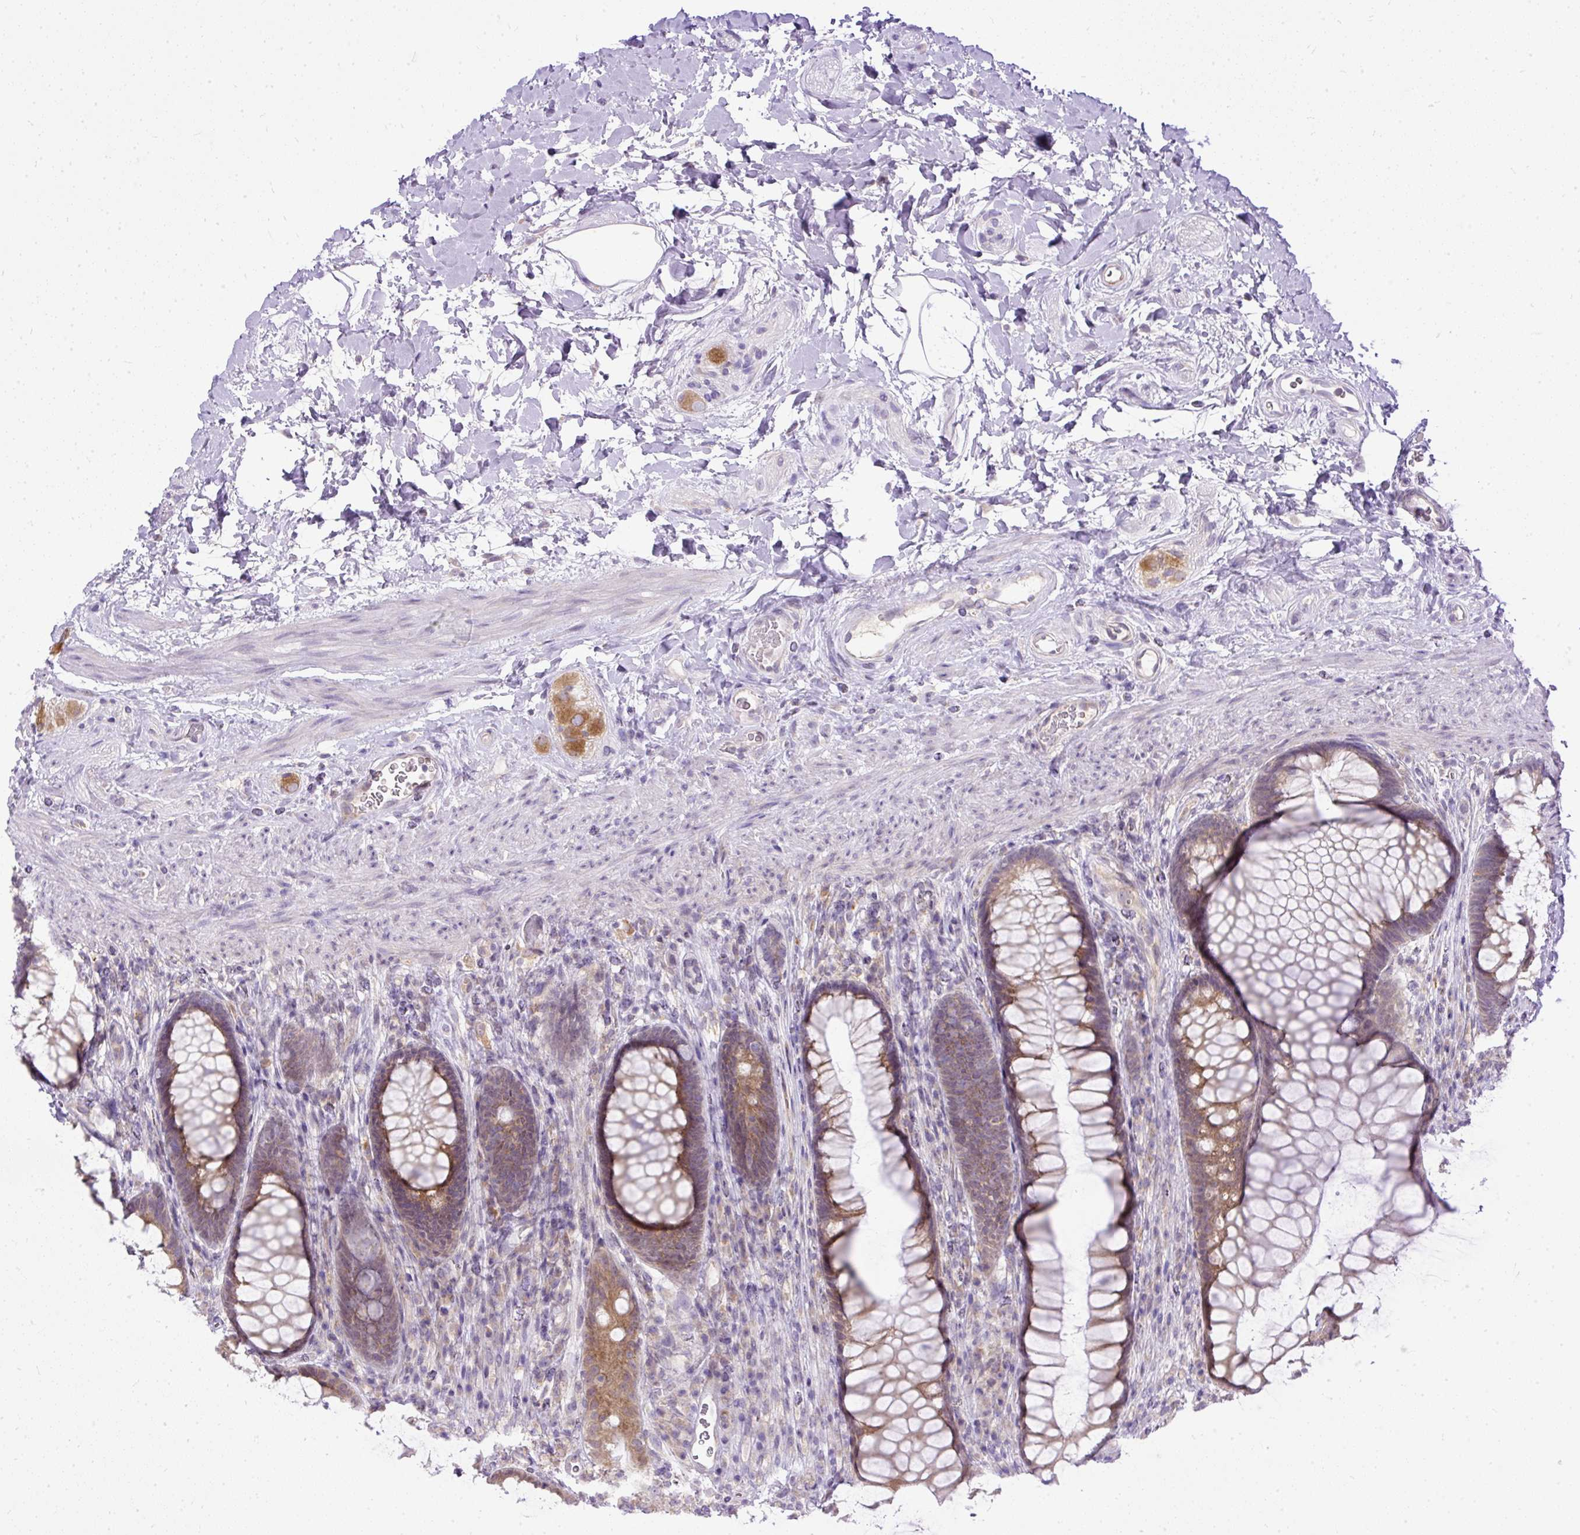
{"staining": {"intensity": "moderate", "quantity": ">75%", "location": "cytoplasmic/membranous"}, "tissue": "rectum", "cell_type": "Glandular cells", "image_type": "normal", "snomed": [{"axis": "morphology", "description": "Normal tissue, NOS"}, {"axis": "topography", "description": "Rectum"}], "caption": "A brown stain labels moderate cytoplasmic/membranous expression of a protein in glandular cells of benign rectum. (brown staining indicates protein expression, while blue staining denotes nuclei).", "gene": "AMFR", "patient": {"sex": "male", "age": 53}}